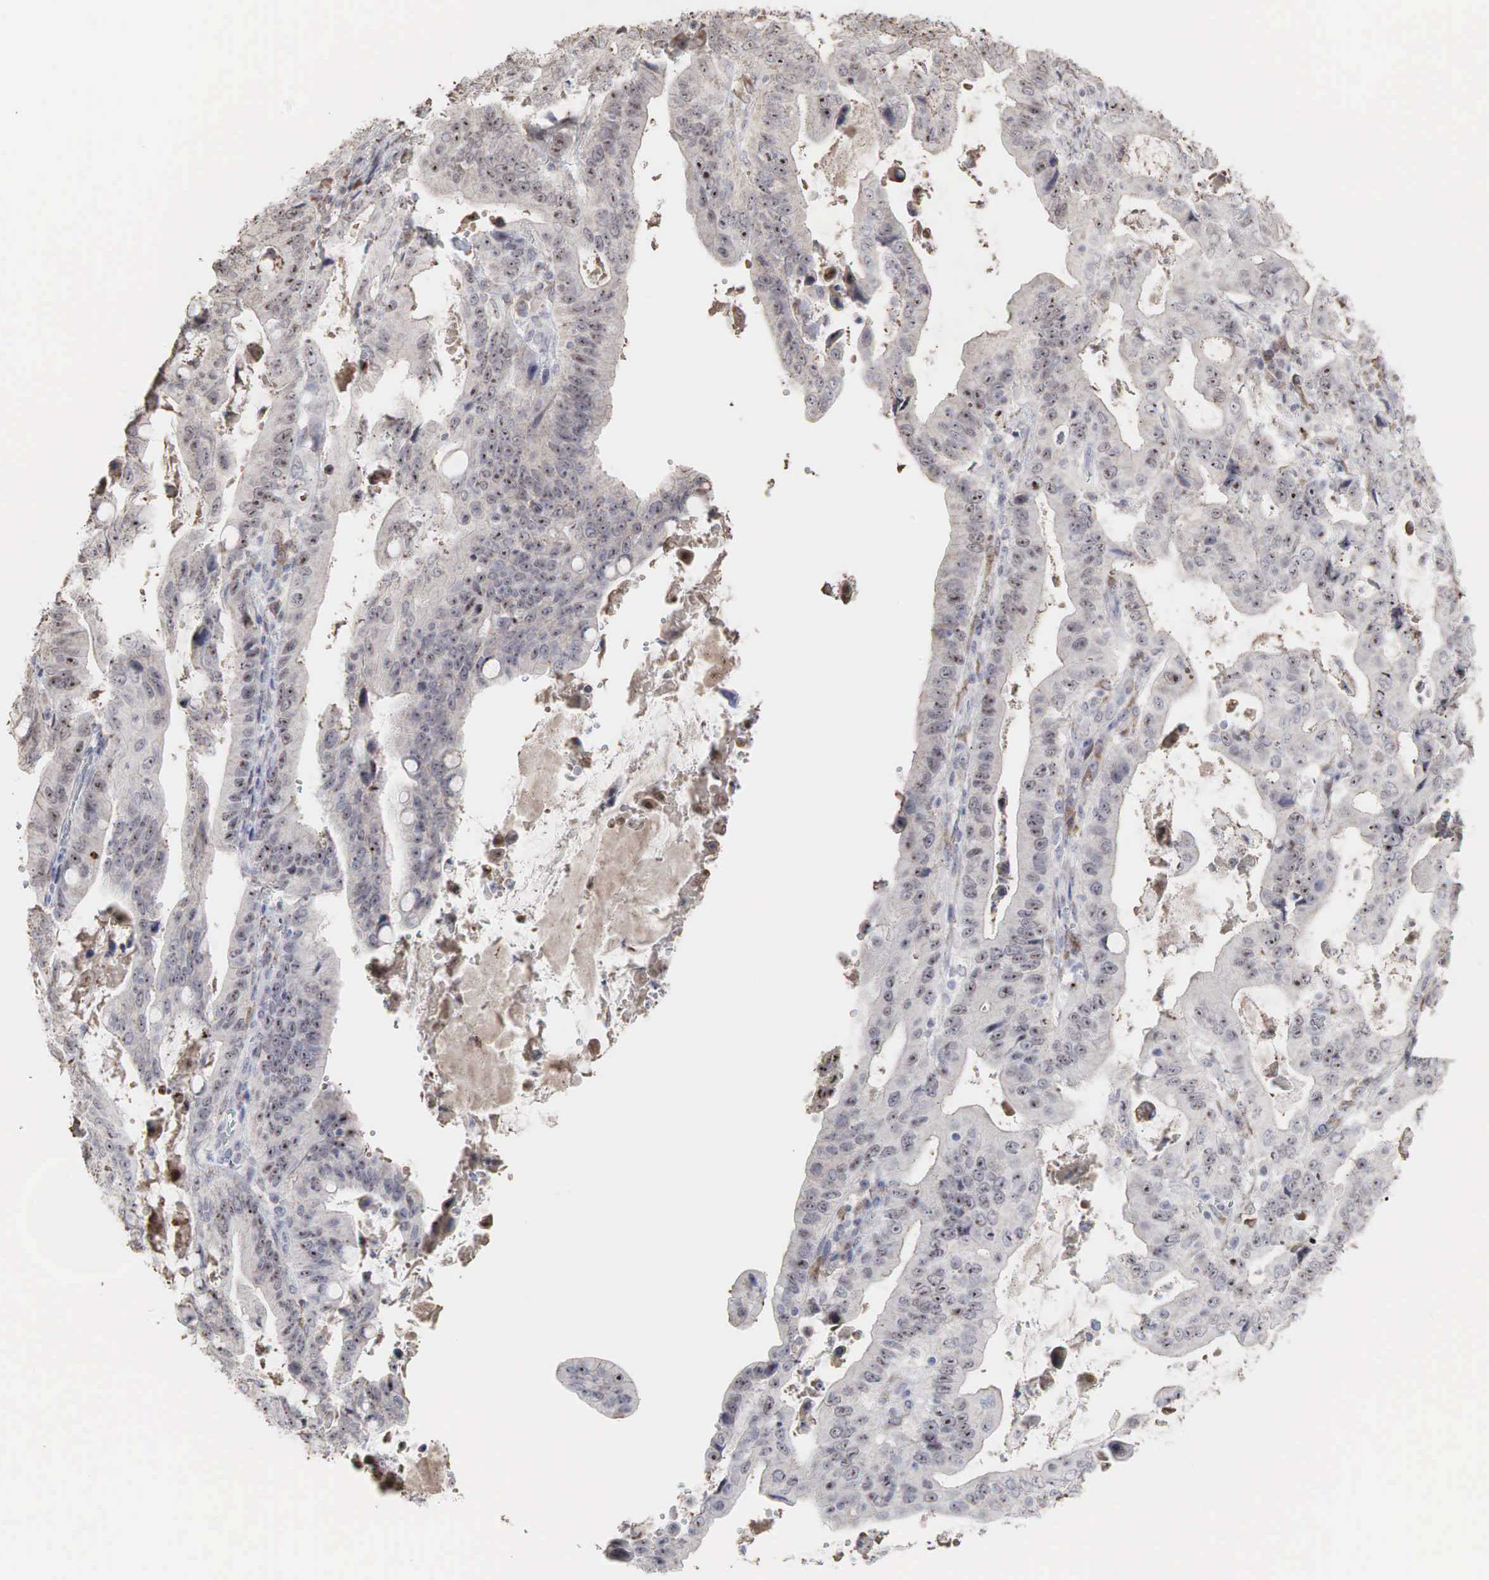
{"staining": {"intensity": "moderate", "quantity": ">75%", "location": "cytoplasmic/membranous,nuclear"}, "tissue": "stomach cancer", "cell_type": "Tumor cells", "image_type": "cancer", "snomed": [{"axis": "morphology", "description": "Adenocarcinoma, NOS"}, {"axis": "topography", "description": "Stomach, upper"}], "caption": "This is an image of immunohistochemistry staining of stomach cancer (adenocarcinoma), which shows moderate positivity in the cytoplasmic/membranous and nuclear of tumor cells.", "gene": "DKC1", "patient": {"sex": "male", "age": 63}}